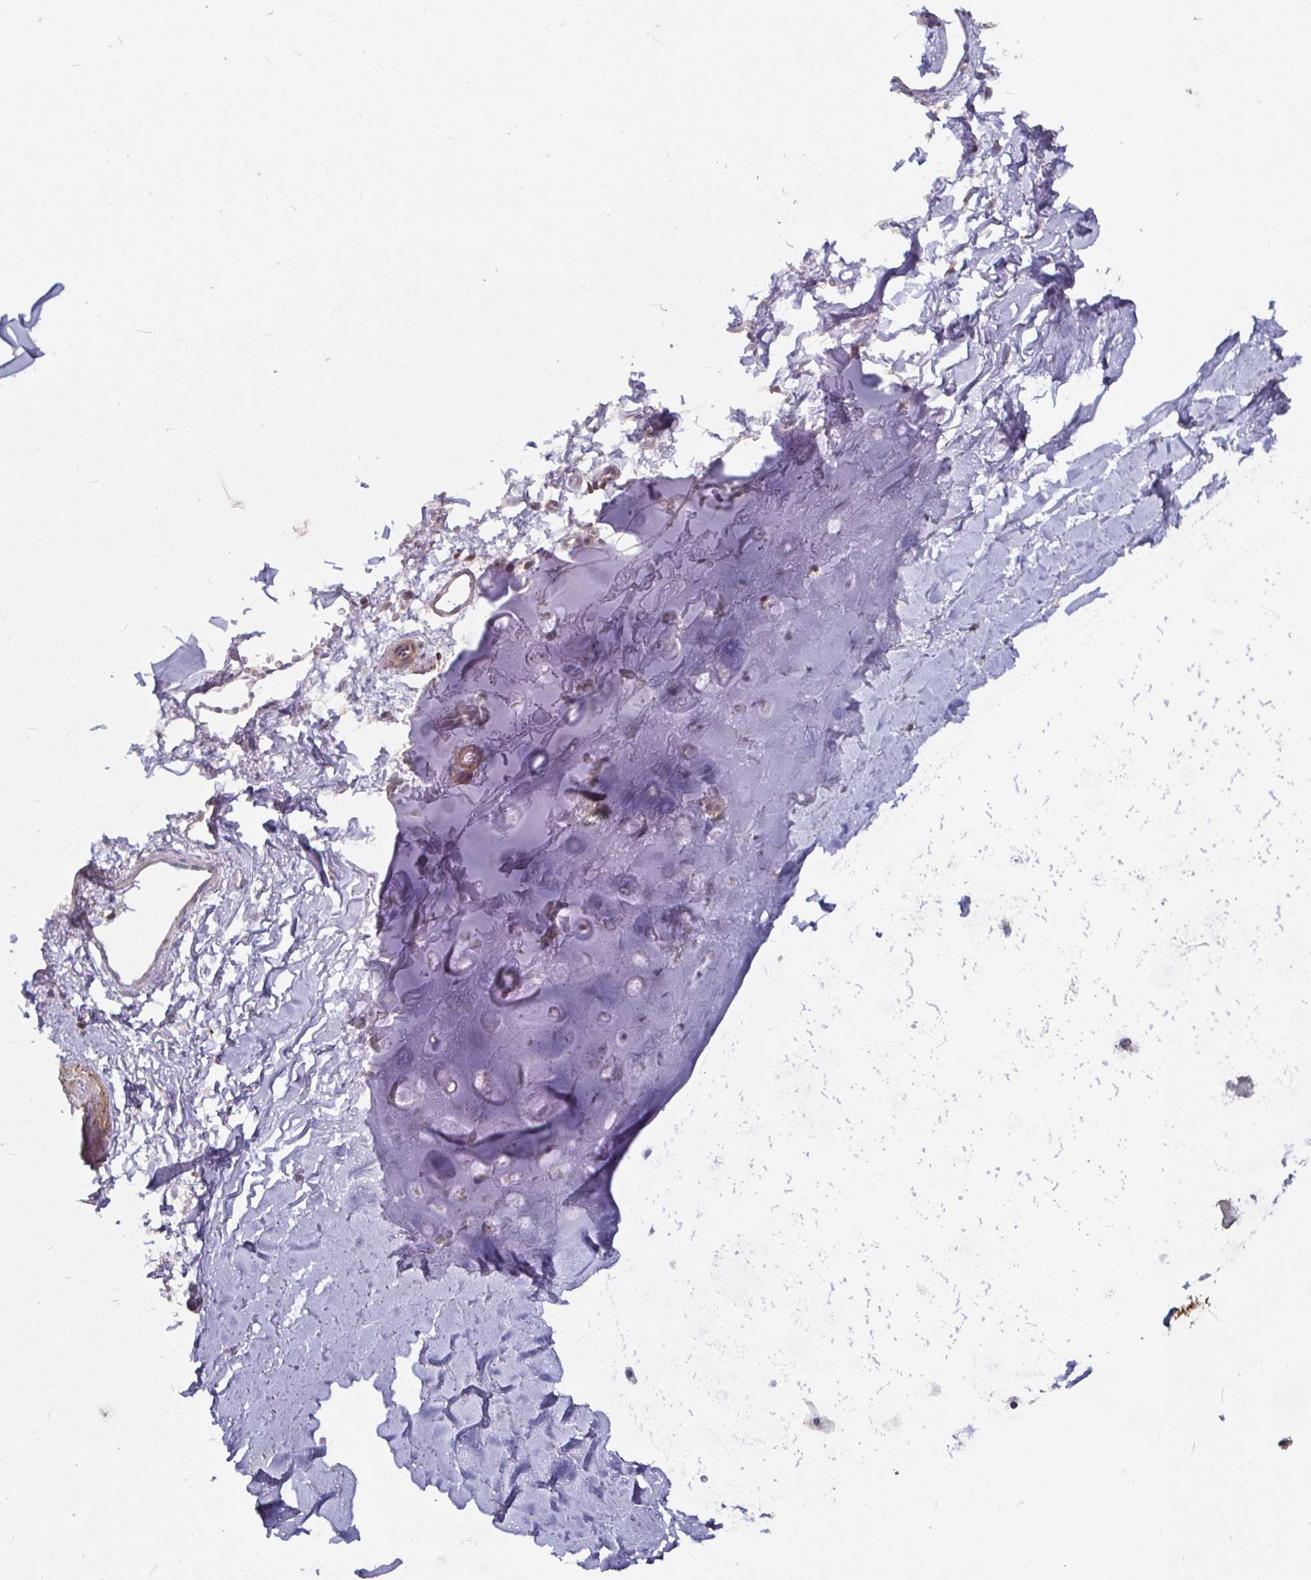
{"staining": {"intensity": "negative", "quantity": "none", "location": "none"}, "tissue": "soft tissue", "cell_type": "Chondrocytes", "image_type": "normal", "snomed": [{"axis": "morphology", "description": "Normal tissue, NOS"}, {"axis": "topography", "description": "Cartilage tissue"}, {"axis": "topography", "description": "Bronchus"}], "caption": "DAB (3,3'-diaminobenzidine) immunohistochemical staining of unremarkable soft tissue displays no significant expression in chondrocytes.", "gene": "CDH18", "patient": {"sex": "female", "age": 79}}